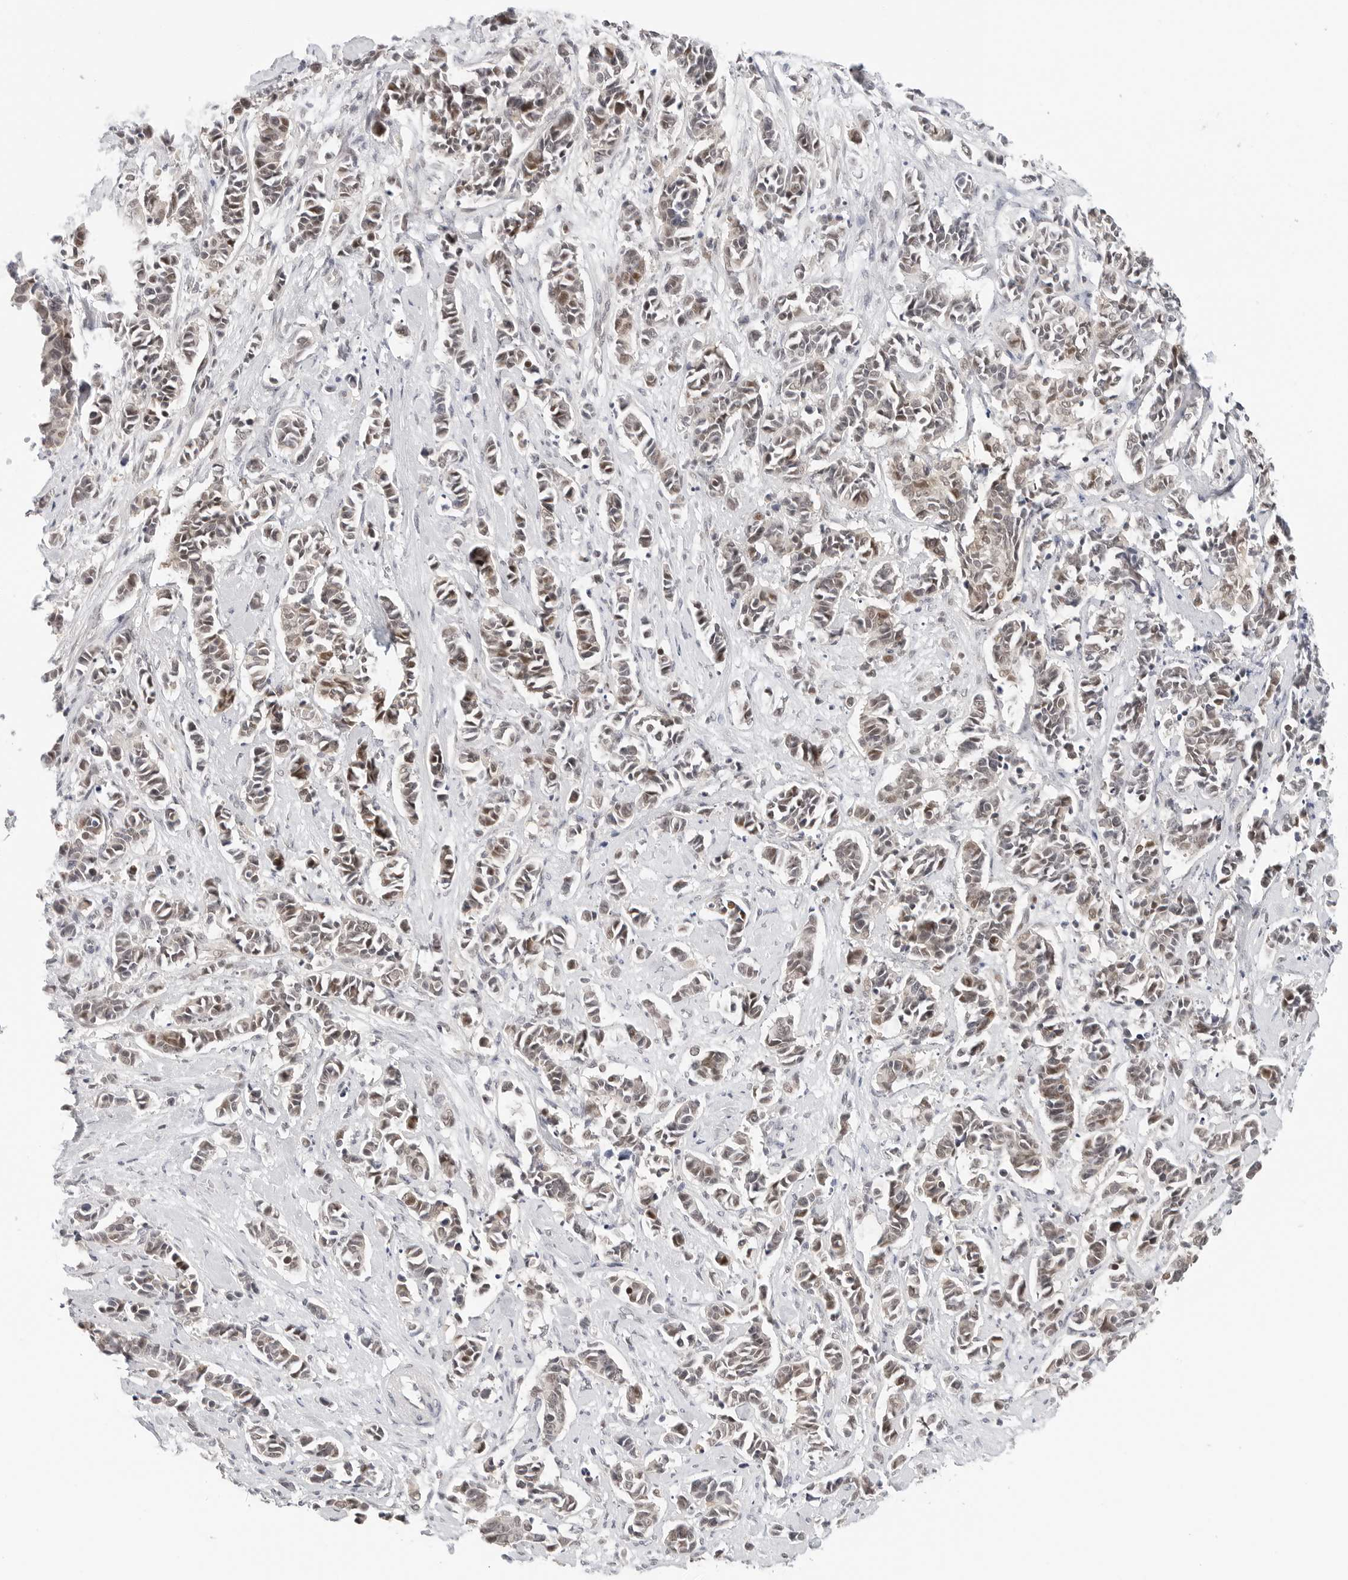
{"staining": {"intensity": "weak", "quantity": ">75%", "location": "nuclear"}, "tissue": "cervical cancer", "cell_type": "Tumor cells", "image_type": "cancer", "snomed": [{"axis": "morphology", "description": "Normal tissue, NOS"}, {"axis": "morphology", "description": "Squamous cell carcinoma, NOS"}, {"axis": "topography", "description": "Cervix"}], "caption": "Brown immunohistochemical staining in squamous cell carcinoma (cervical) displays weak nuclear positivity in about >75% of tumor cells.", "gene": "TSEN2", "patient": {"sex": "female", "age": 35}}